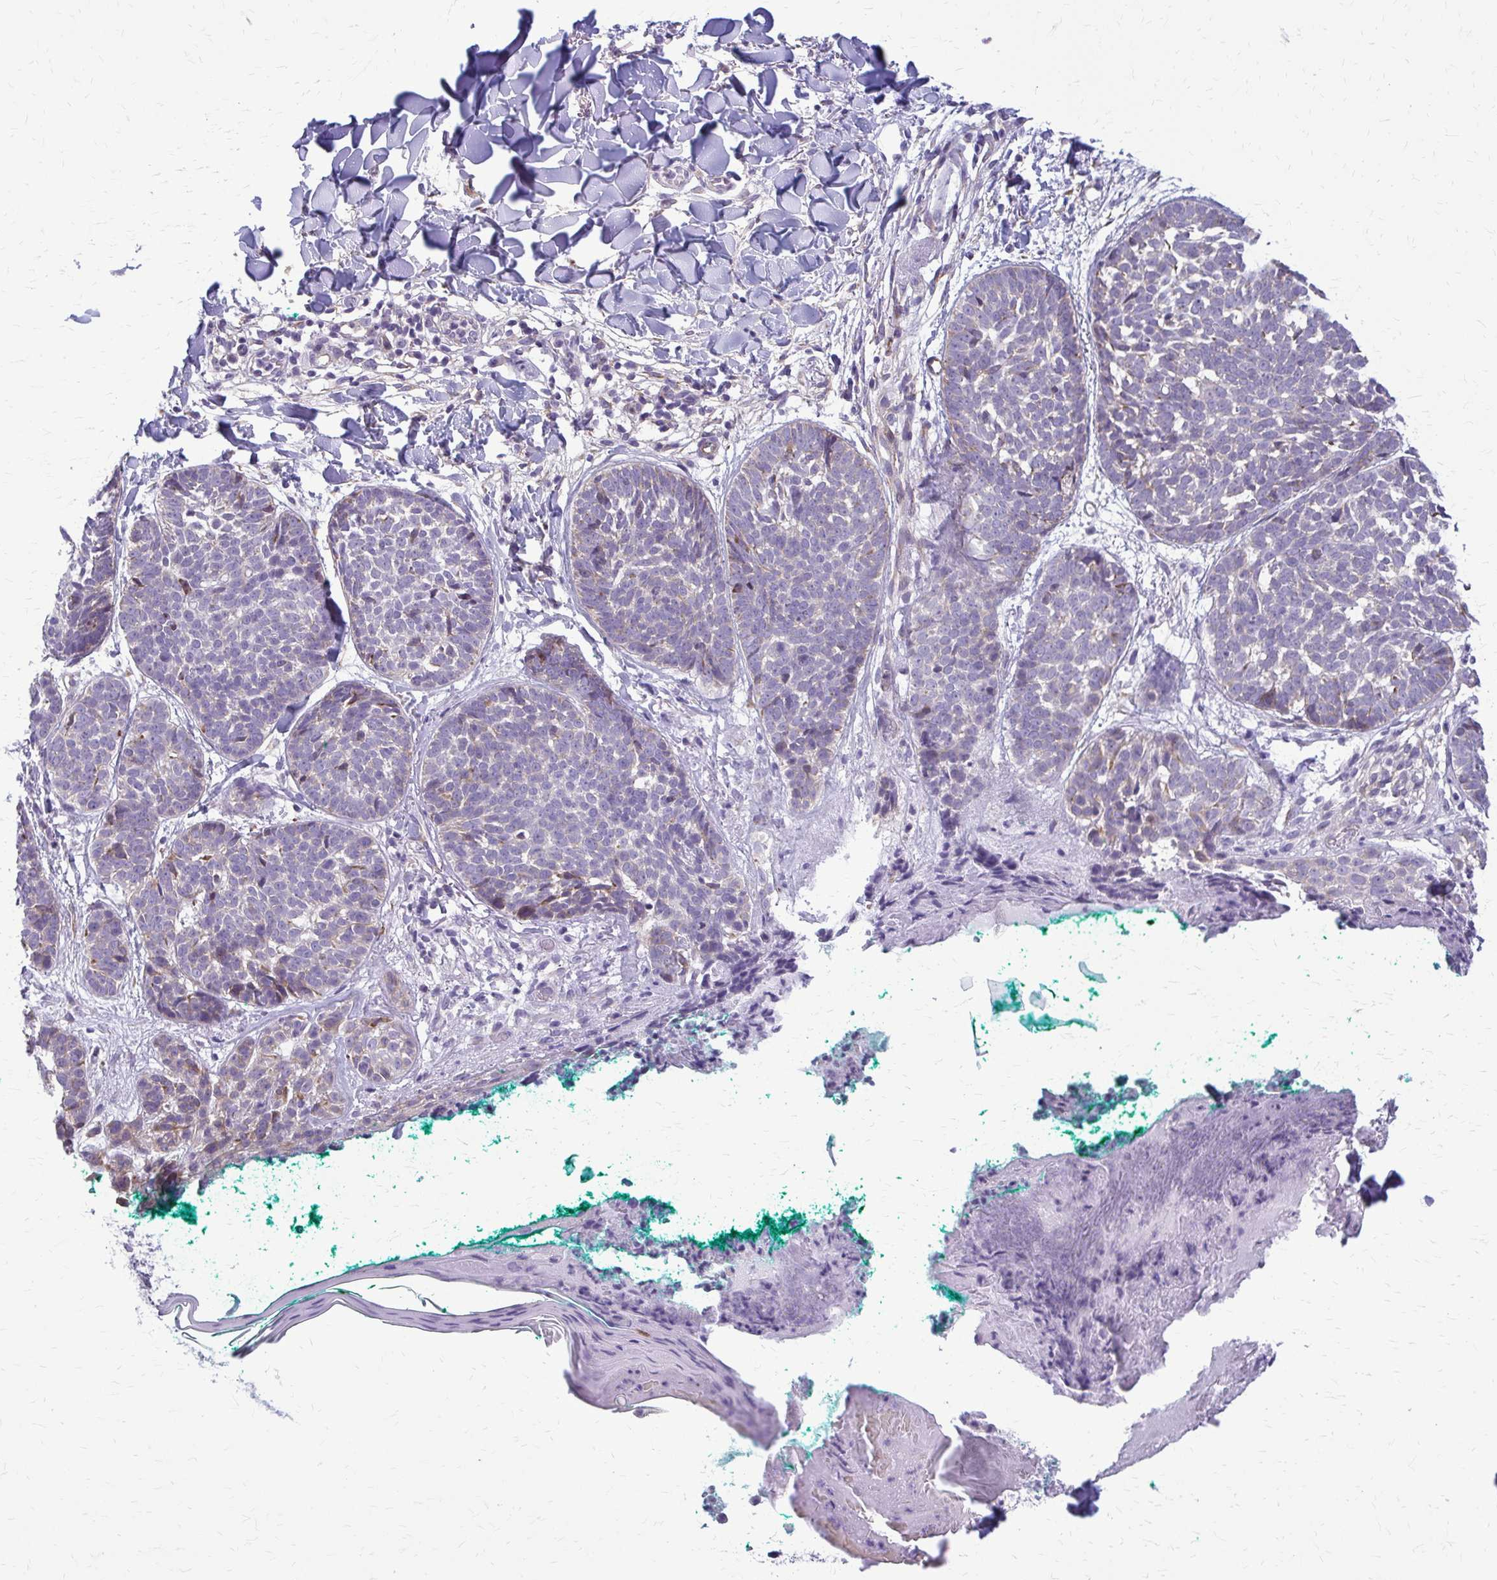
{"staining": {"intensity": "negative", "quantity": "none", "location": "none"}, "tissue": "skin cancer", "cell_type": "Tumor cells", "image_type": "cancer", "snomed": [{"axis": "morphology", "description": "Basal cell carcinoma"}, {"axis": "topography", "description": "Skin"}, {"axis": "topography", "description": "Skin of neck"}, {"axis": "topography", "description": "Skin of shoulder"}, {"axis": "topography", "description": "Skin of back"}], "caption": "Skin cancer (basal cell carcinoma) stained for a protein using immunohistochemistry demonstrates no expression tumor cells.", "gene": "DEPP1", "patient": {"sex": "male", "age": 80}}